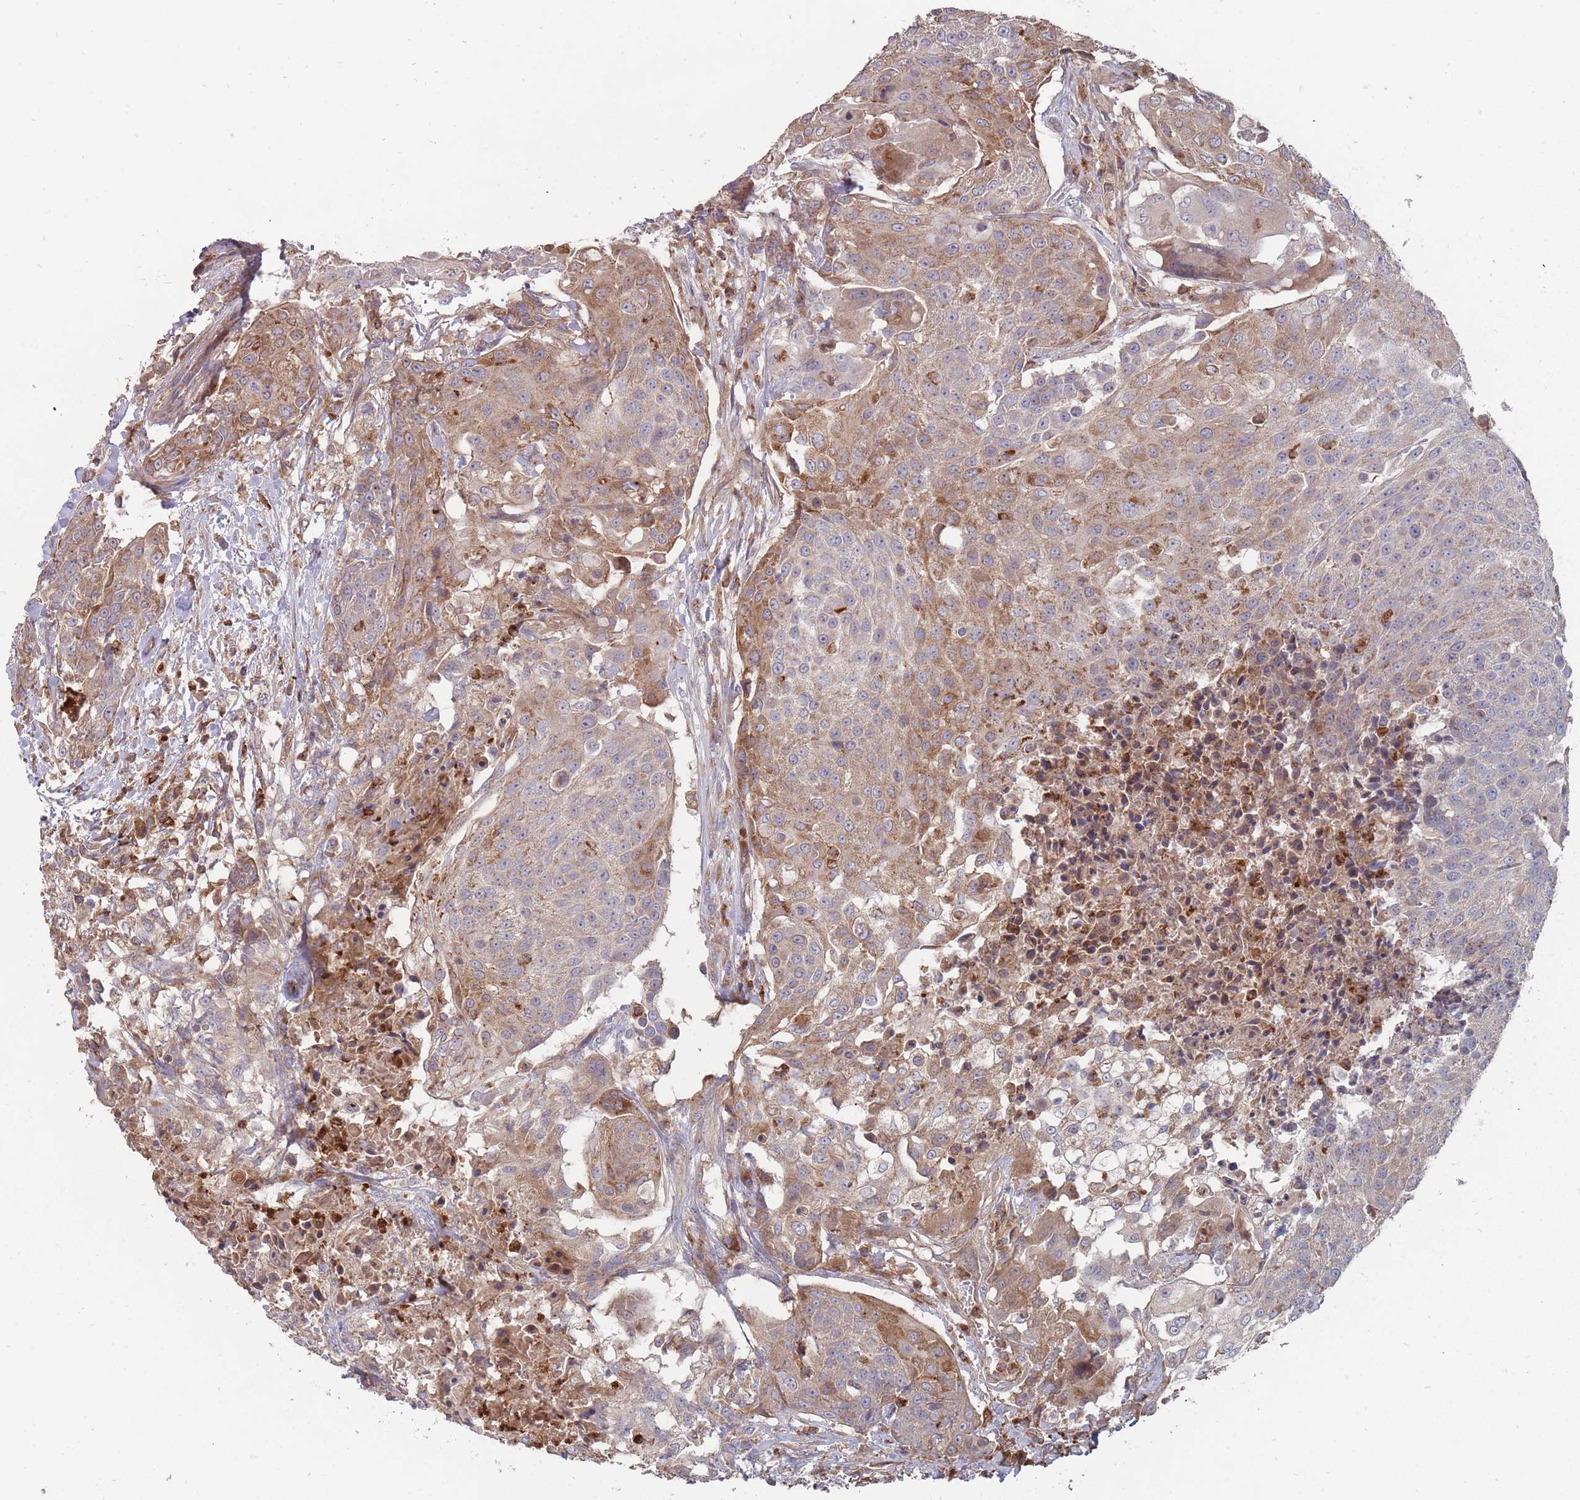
{"staining": {"intensity": "moderate", "quantity": "25%-75%", "location": "cytoplasmic/membranous"}, "tissue": "urothelial cancer", "cell_type": "Tumor cells", "image_type": "cancer", "snomed": [{"axis": "morphology", "description": "Urothelial carcinoma, High grade"}, {"axis": "topography", "description": "Urinary bladder"}], "caption": "A brown stain shows moderate cytoplasmic/membranous expression of a protein in human urothelial carcinoma (high-grade) tumor cells.", "gene": "THSD7B", "patient": {"sex": "female", "age": 63}}